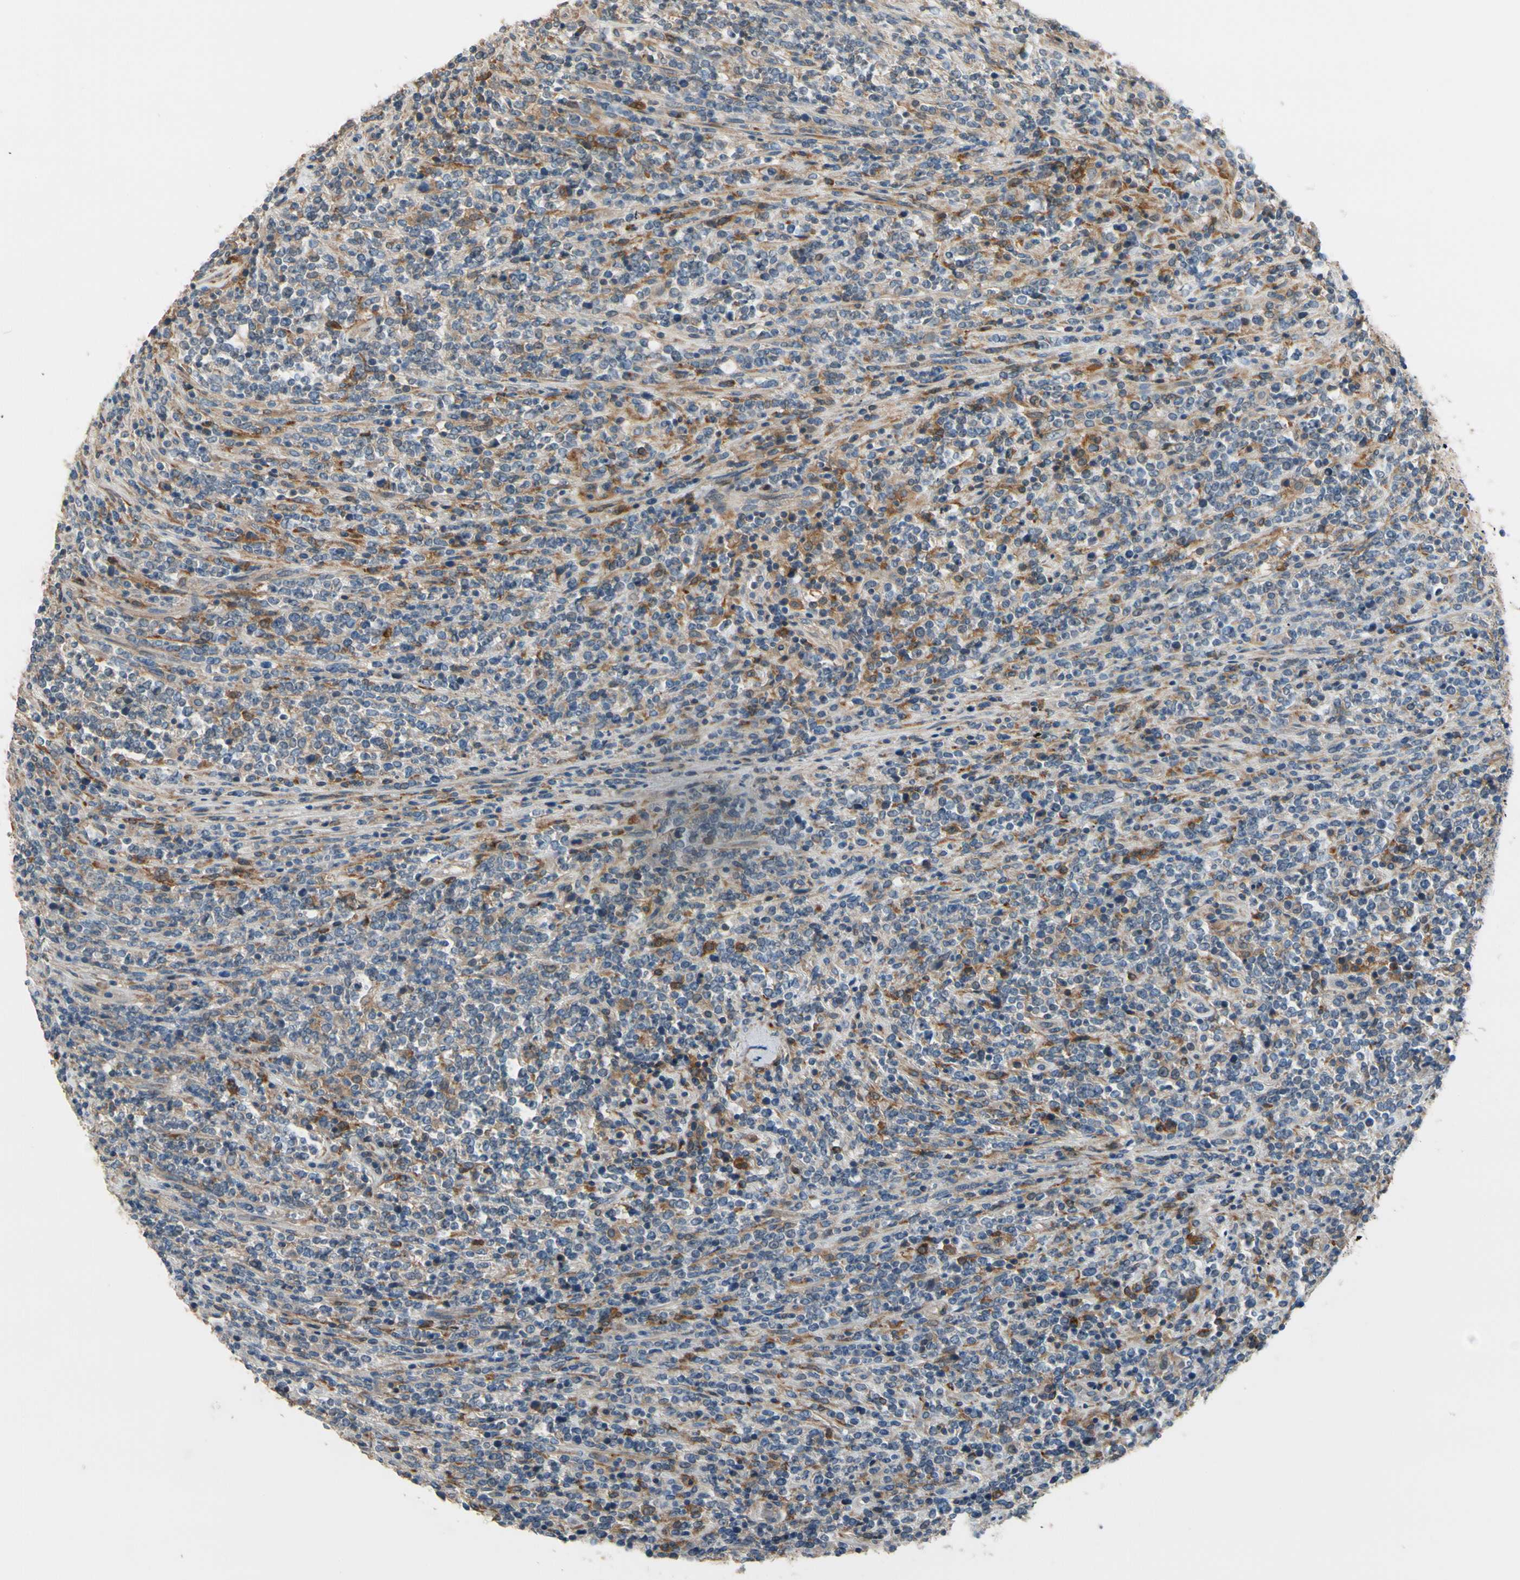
{"staining": {"intensity": "negative", "quantity": "none", "location": "none"}, "tissue": "lymphoma", "cell_type": "Tumor cells", "image_type": "cancer", "snomed": [{"axis": "morphology", "description": "Malignant lymphoma, non-Hodgkin's type, High grade"}, {"axis": "topography", "description": "Soft tissue"}], "caption": "A high-resolution image shows immunohistochemistry staining of high-grade malignant lymphoma, non-Hodgkin's type, which demonstrates no significant expression in tumor cells.", "gene": "SIGLEC5", "patient": {"sex": "male", "age": 18}}